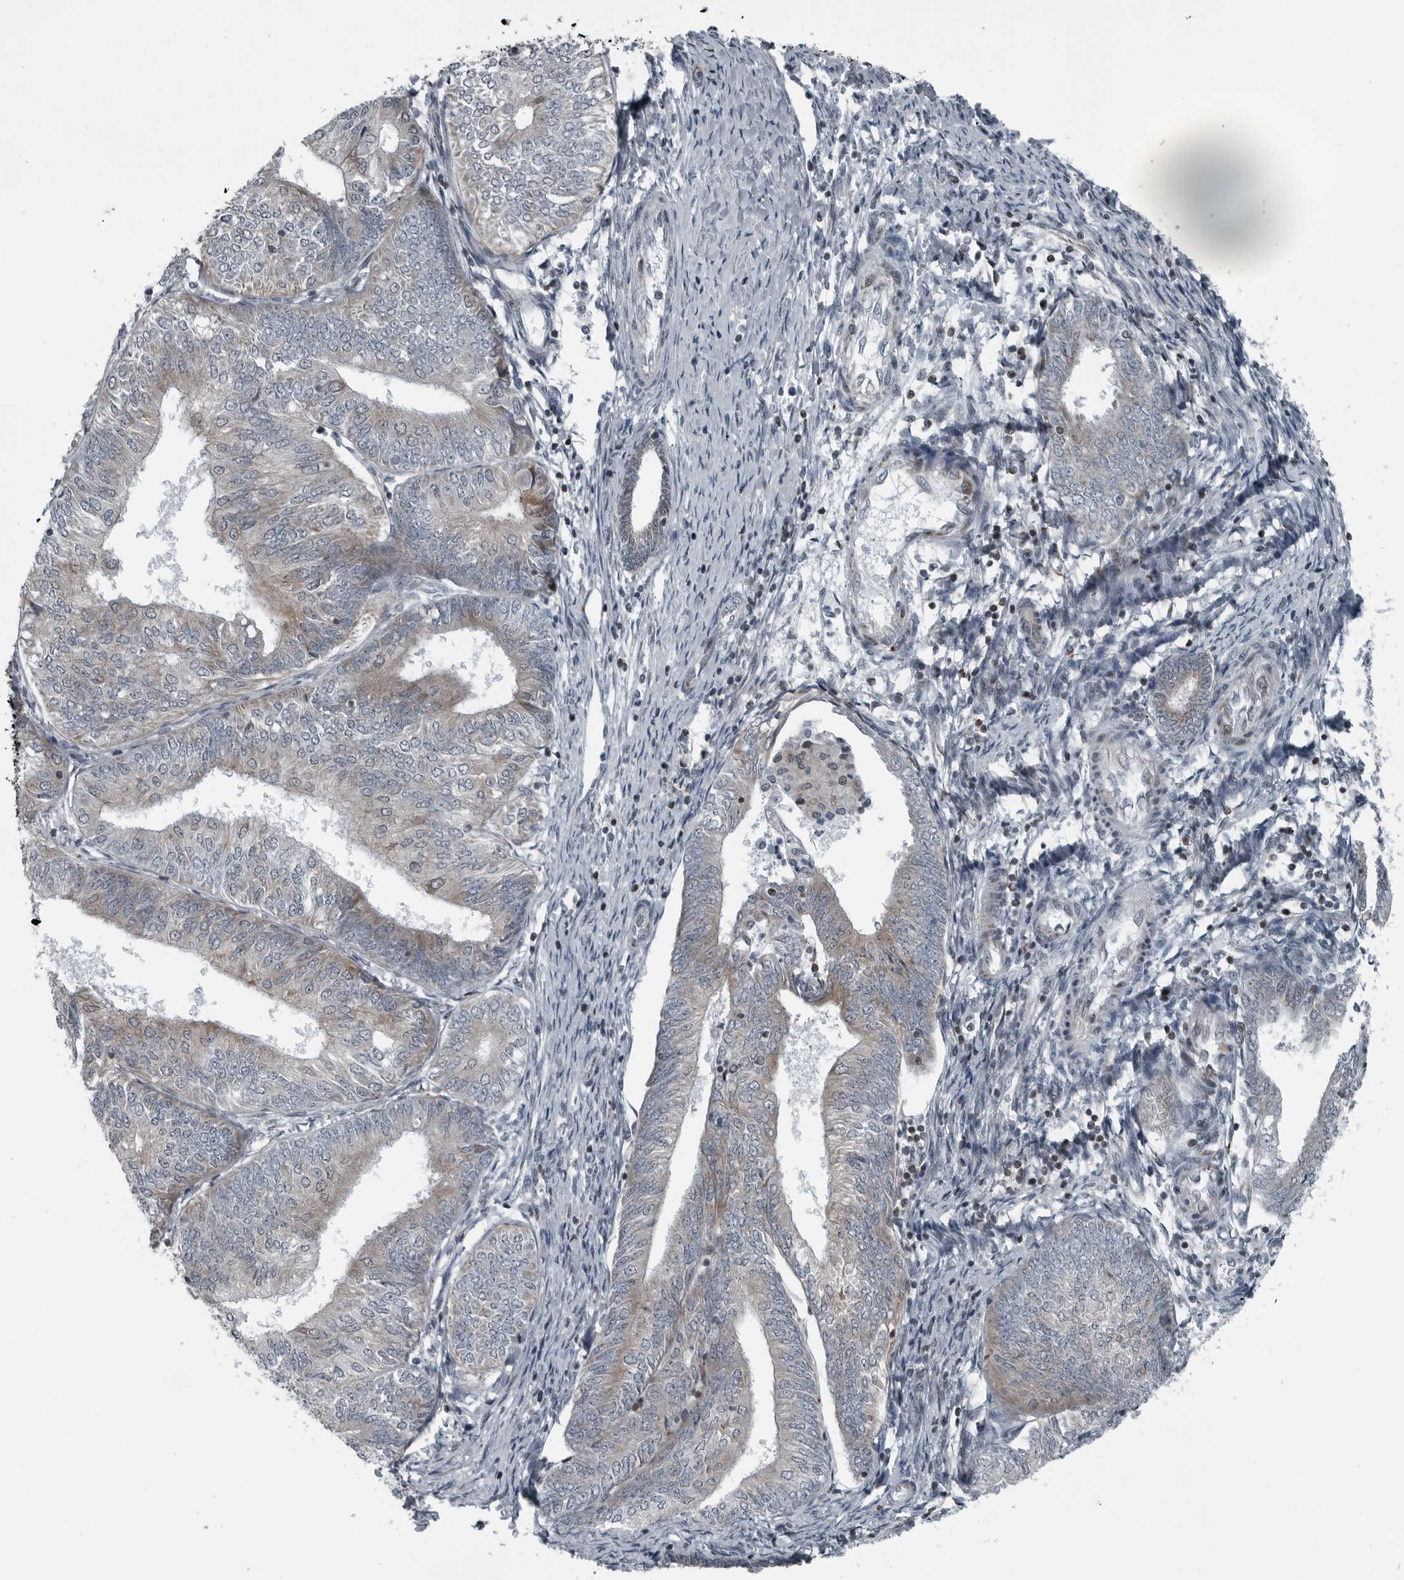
{"staining": {"intensity": "weak", "quantity": "<25%", "location": "cytoplasmic/membranous"}, "tissue": "endometrial cancer", "cell_type": "Tumor cells", "image_type": "cancer", "snomed": [{"axis": "morphology", "description": "Adenocarcinoma, NOS"}, {"axis": "topography", "description": "Endometrium"}], "caption": "Micrograph shows no protein positivity in tumor cells of endometrial adenocarcinoma tissue.", "gene": "GAK", "patient": {"sex": "female", "age": 58}}